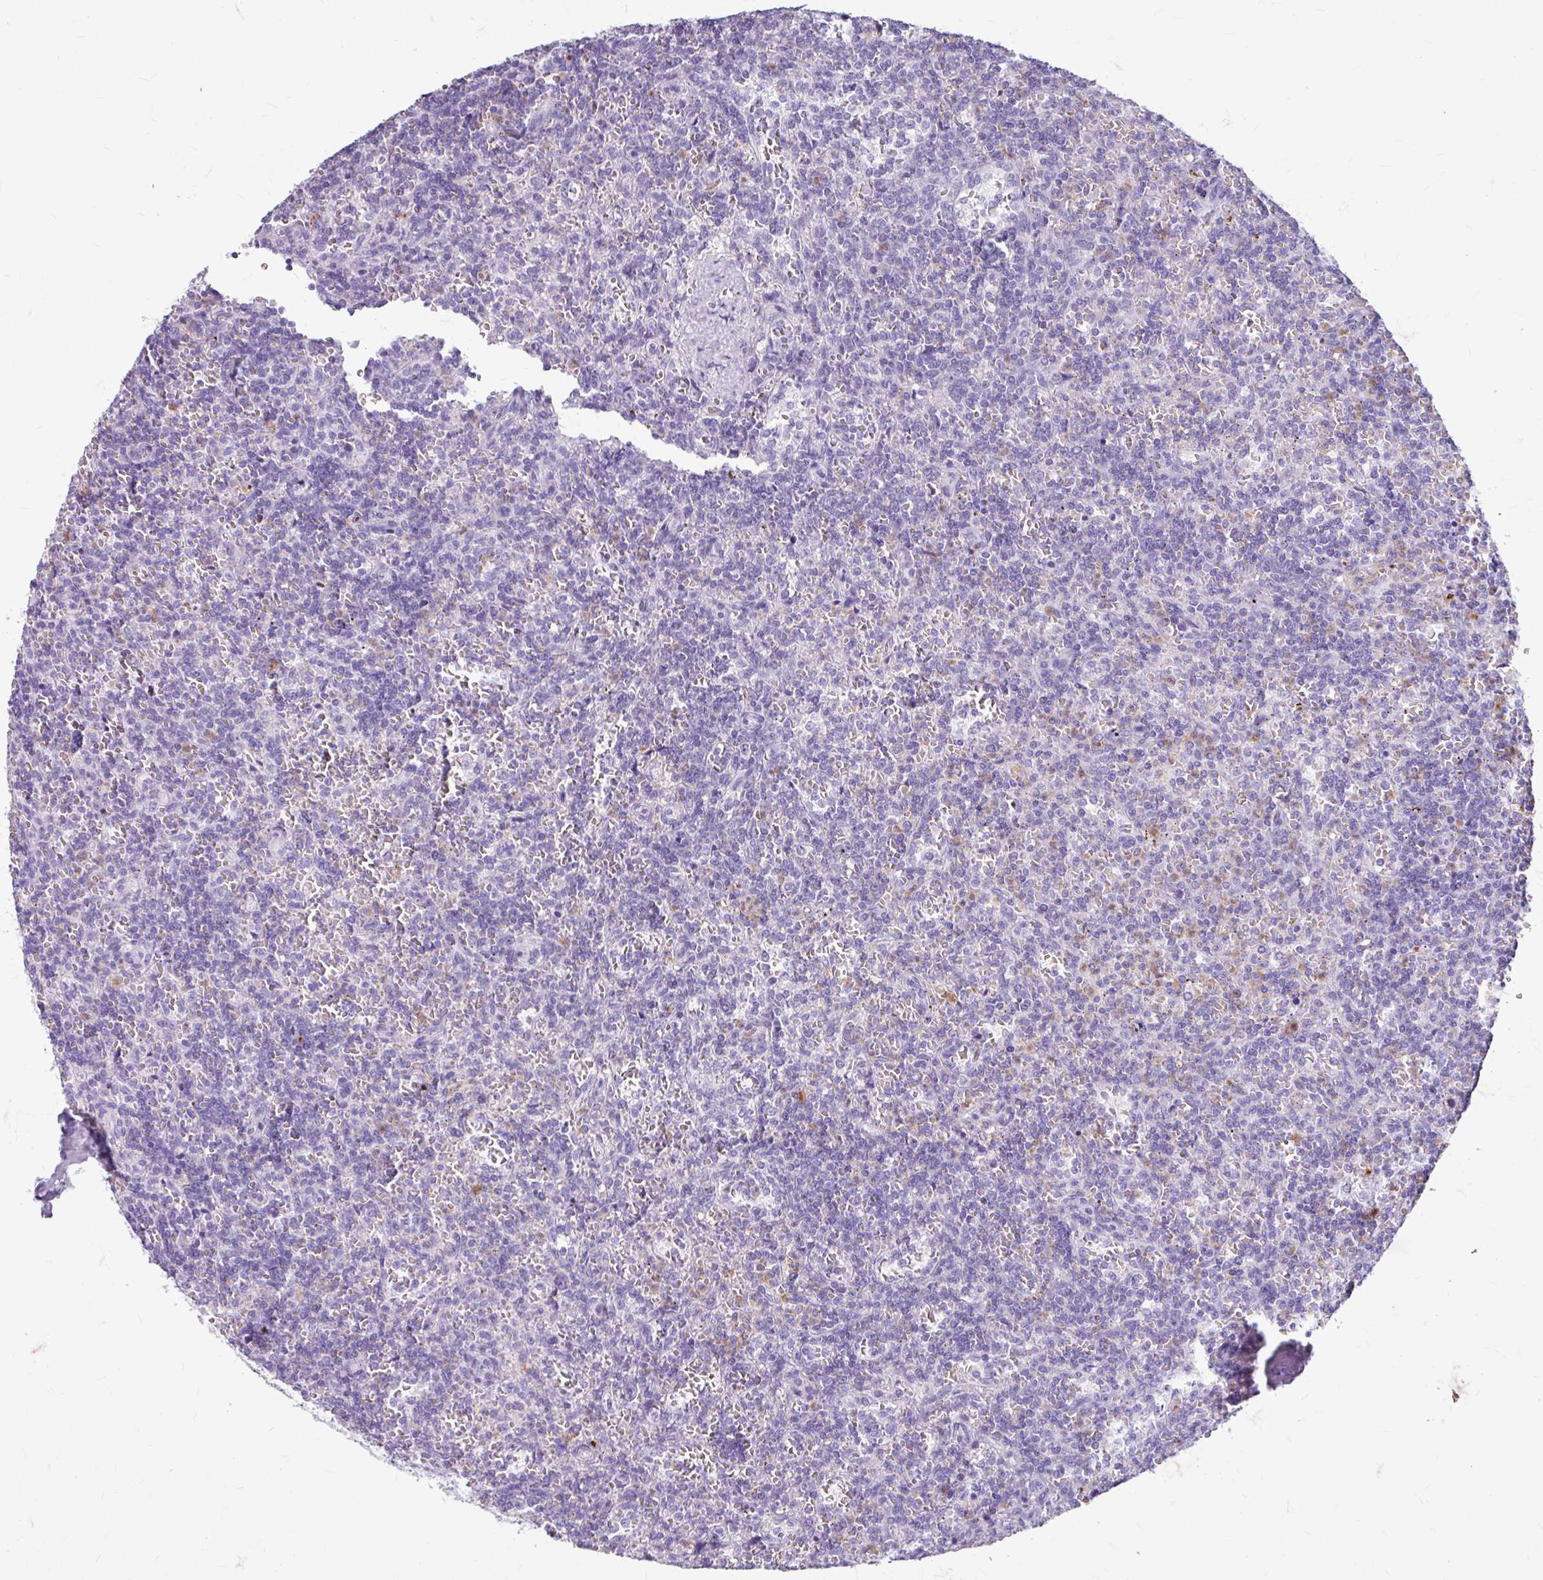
{"staining": {"intensity": "negative", "quantity": "none", "location": "none"}, "tissue": "lymphoma", "cell_type": "Tumor cells", "image_type": "cancer", "snomed": [{"axis": "morphology", "description": "Malignant lymphoma, non-Hodgkin's type, Low grade"}, {"axis": "topography", "description": "Spleen"}], "caption": "Lymphoma was stained to show a protein in brown. There is no significant positivity in tumor cells. Brightfield microscopy of IHC stained with DAB (brown) and hematoxylin (blue), captured at high magnification.", "gene": "ANKRD1", "patient": {"sex": "male", "age": 73}}